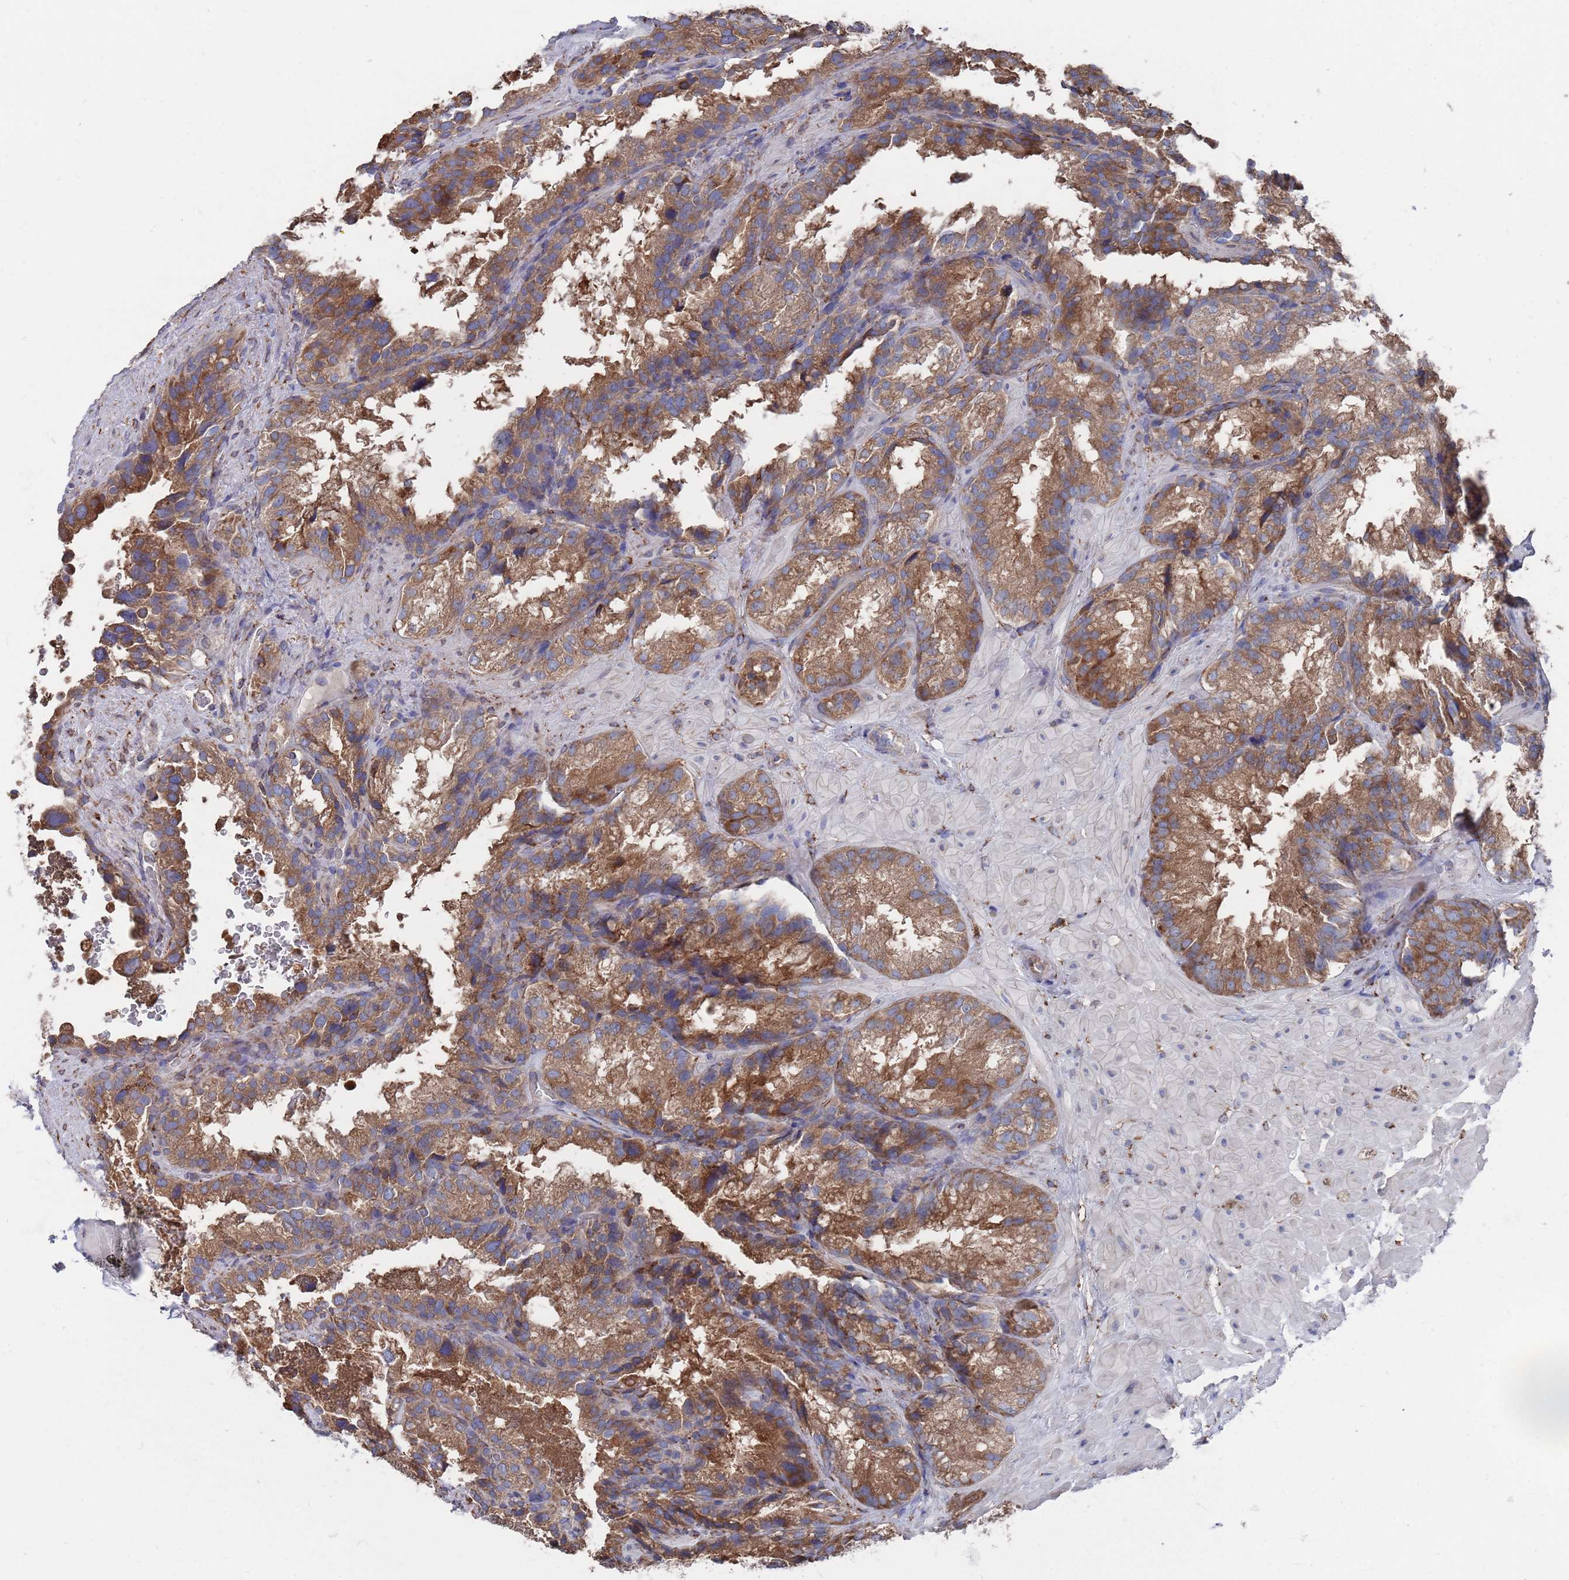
{"staining": {"intensity": "moderate", "quantity": ">75%", "location": "cytoplasmic/membranous"}, "tissue": "seminal vesicle", "cell_type": "Glandular cells", "image_type": "normal", "snomed": [{"axis": "morphology", "description": "Normal tissue, NOS"}, {"axis": "topography", "description": "Seminal veicle"}], "caption": "High-magnification brightfield microscopy of benign seminal vesicle stained with DAB (3,3'-diaminobenzidine) (brown) and counterstained with hematoxylin (blue). glandular cells exhibit moderate cytoplasmic/membranous positivity is seen in about>75% of cells. (Stains: DAB (3,3'-diaminobenzidine) in brown, nuclei in blue, Microscopy: brightfield microscopy at high magnification).", "gene": "GID8", "patient": {"sex": "male", "age": 58}}